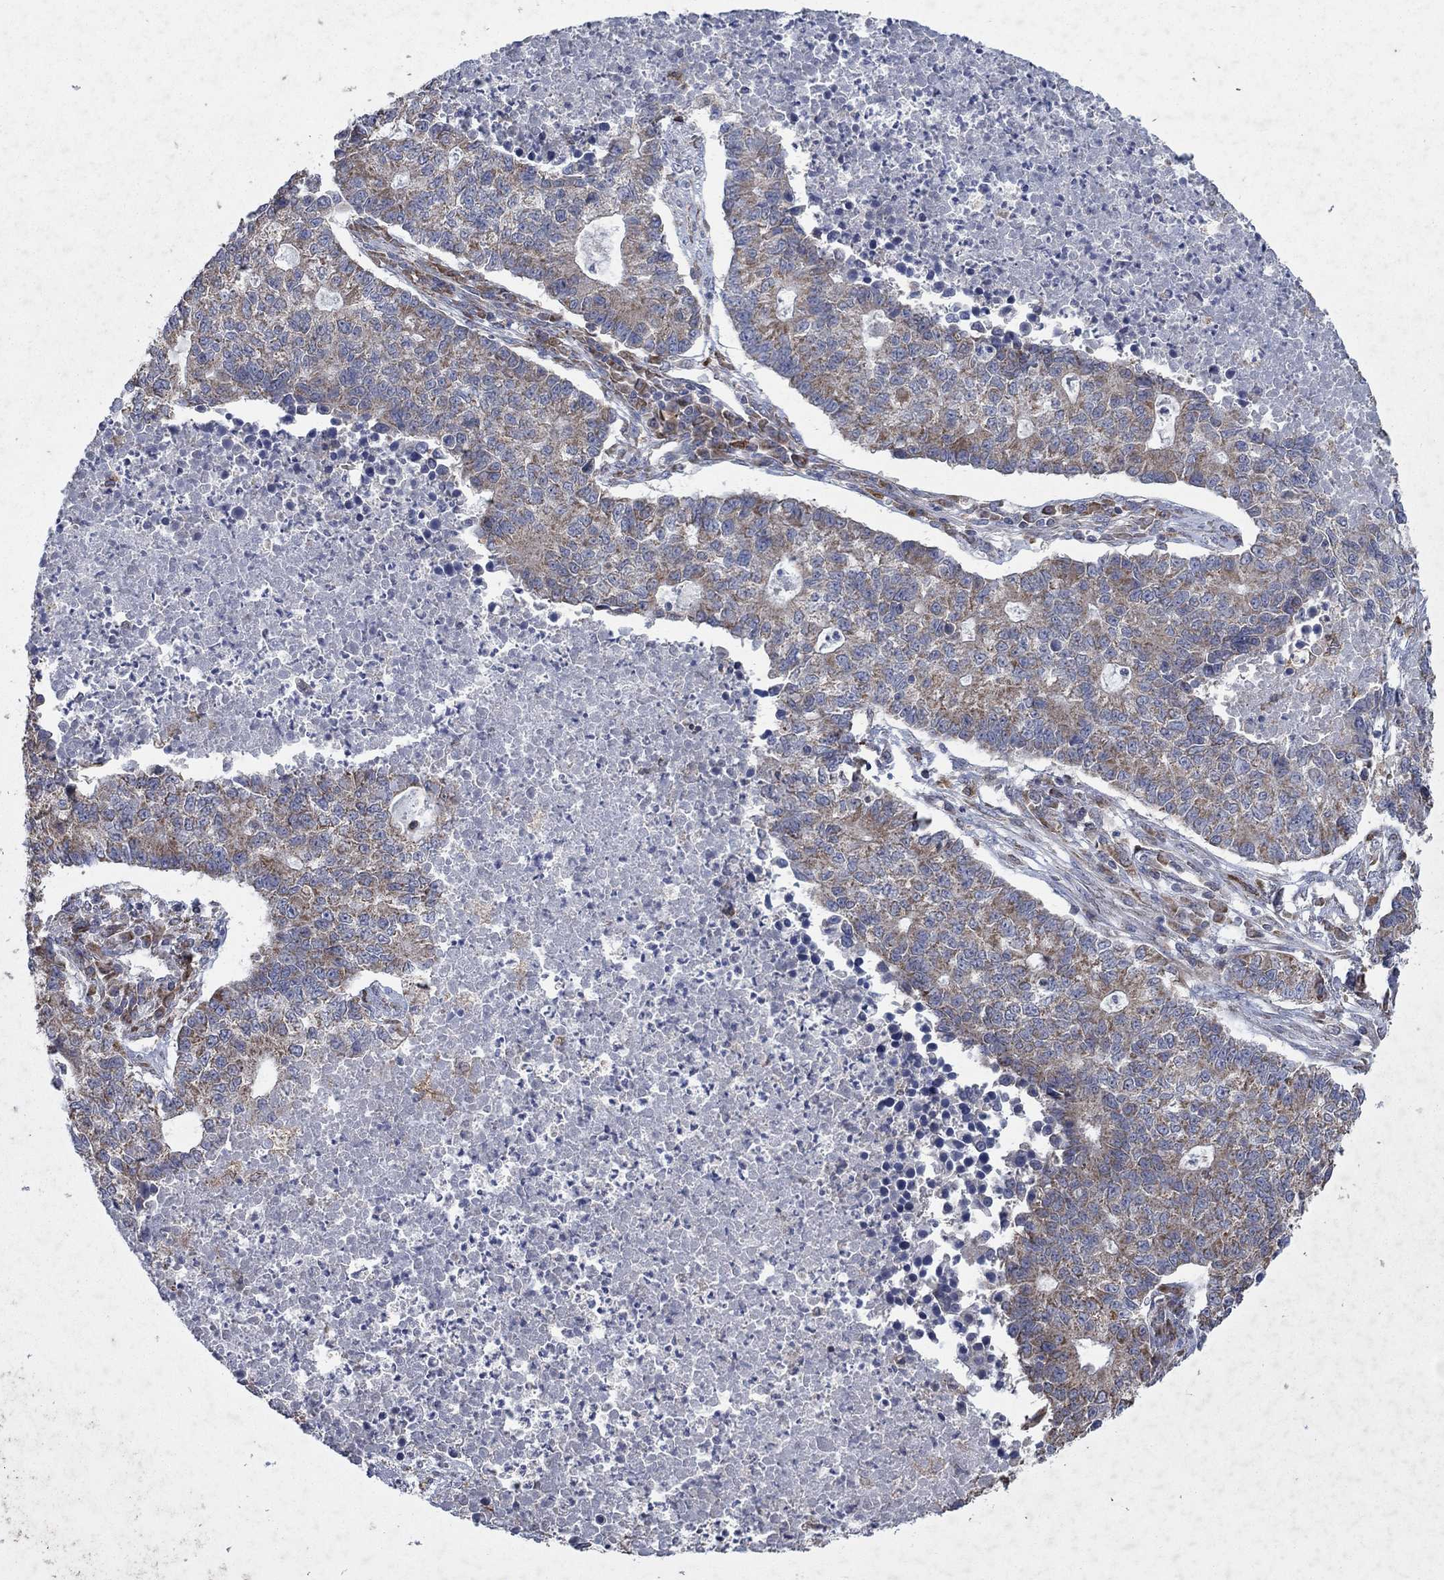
{"staining": {"intensity": "weak", "quantity": "25%-75%", "location": "cytoplasmic/membranous"}, "tissue": "lung cancer", "cell_type": "Tumor cells", "image_type": "cancer", "snomed": [{"axis": "morphology", "description": "Adenocarcinoma, NOS"}, {"axis": "topography", "description": "Lung"}], "caption": "A photomicrograph showing weak cytoplasmic/membranous positivity in approximately 25%-75% of tumor cells in adenocarcinoma (lung), as visualized by brown immunohistochemical staining.", "gene": "NCEH1", "patient": {"sex": "male", "age": 57}}